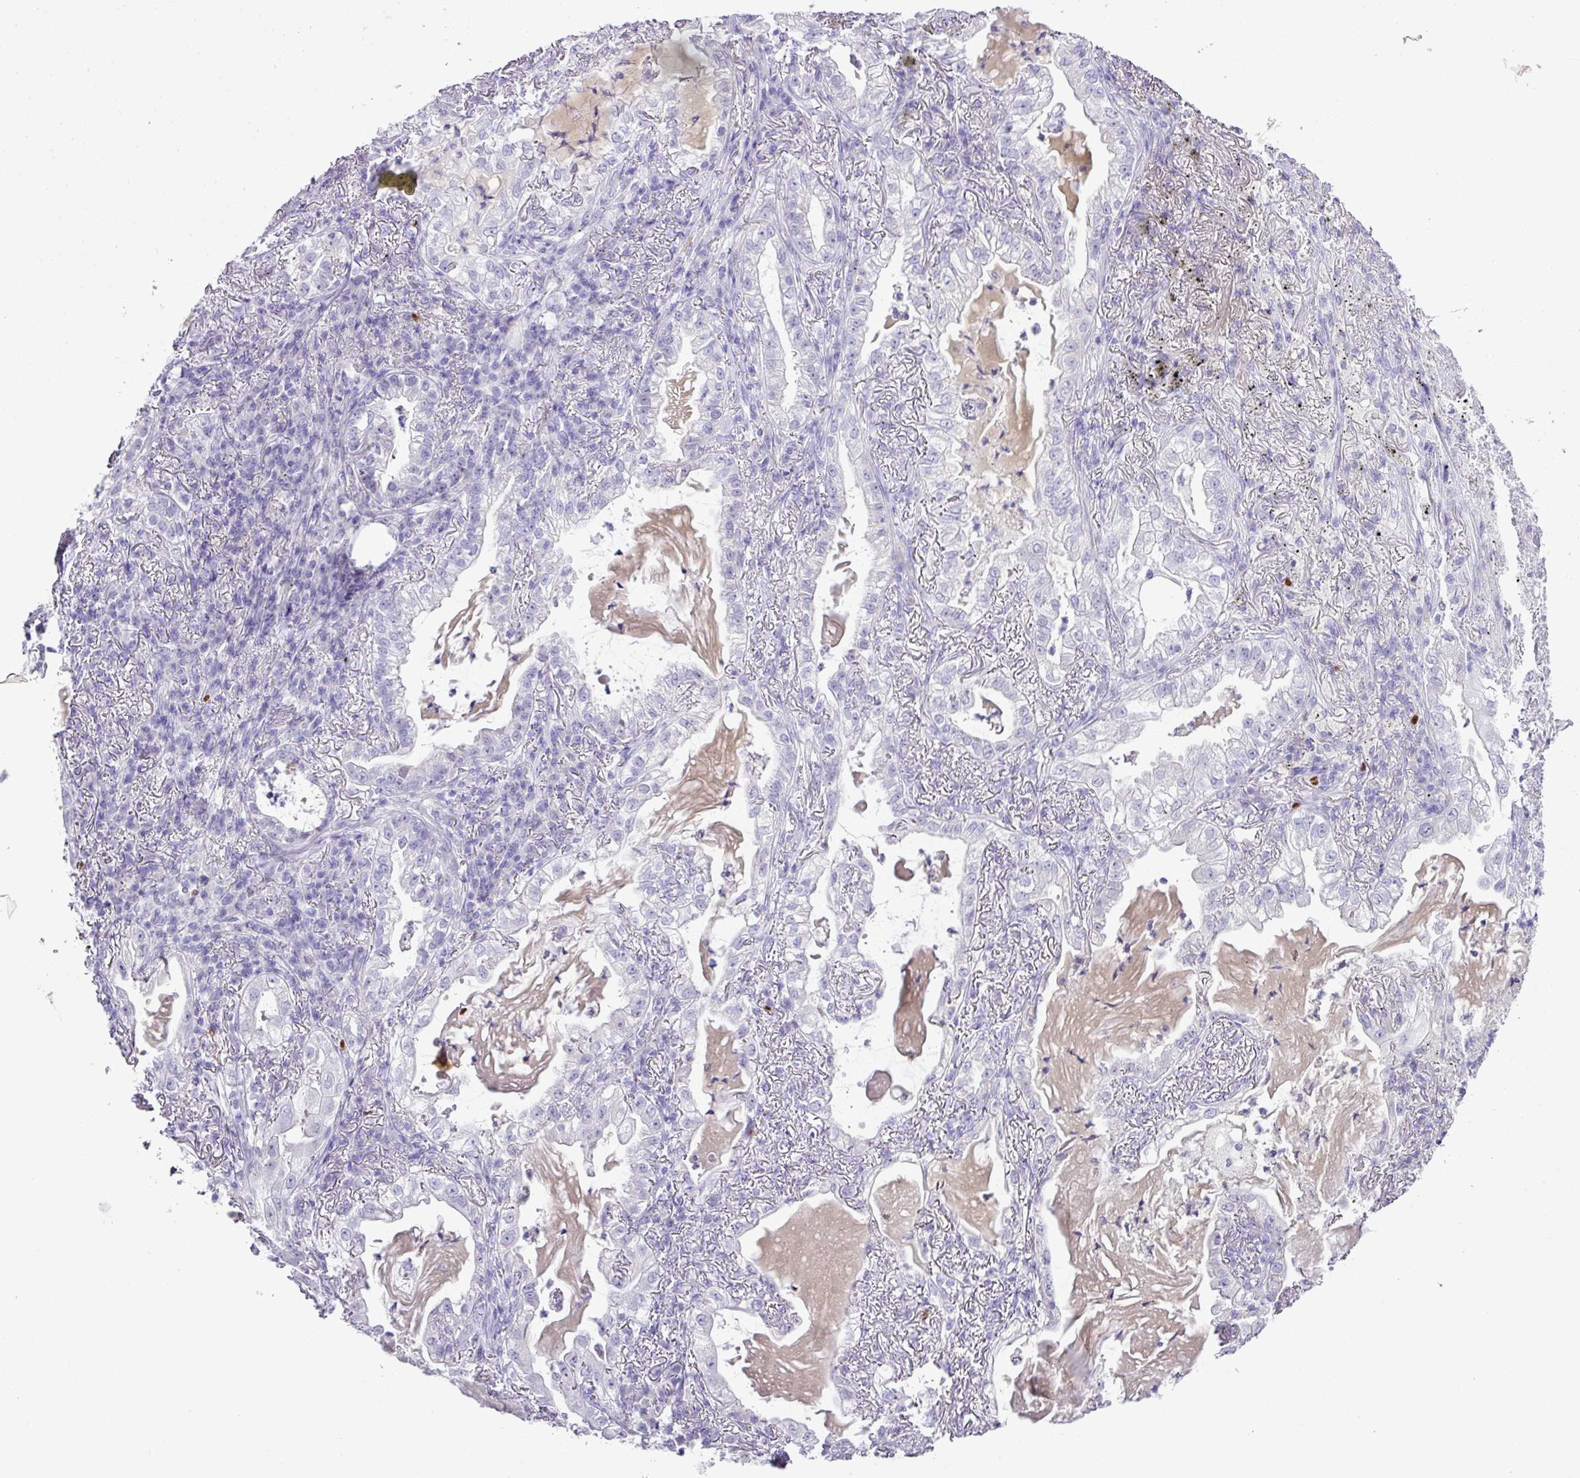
{"staining": {"intensity": "negative", "quantity": "none", "location": "none"}, "tissue": "lung cancer", "cell_type": "Tumor cells", "image_type": "cancer", "snomed": [{"axis": "morphology", "description": "Adenocarcinoma, NOS"}, {"axis": "topography", "description": "Lung"}], "caption": "Immunohistochemistry (IHC) micrograph of neoplastic tissue: human lung adenocarcinoma stained with DAB exhibits no significant protein positivity in tumor cells.", "gene": "BCL11A", "patient": {"sex": "female", "age": 73}}